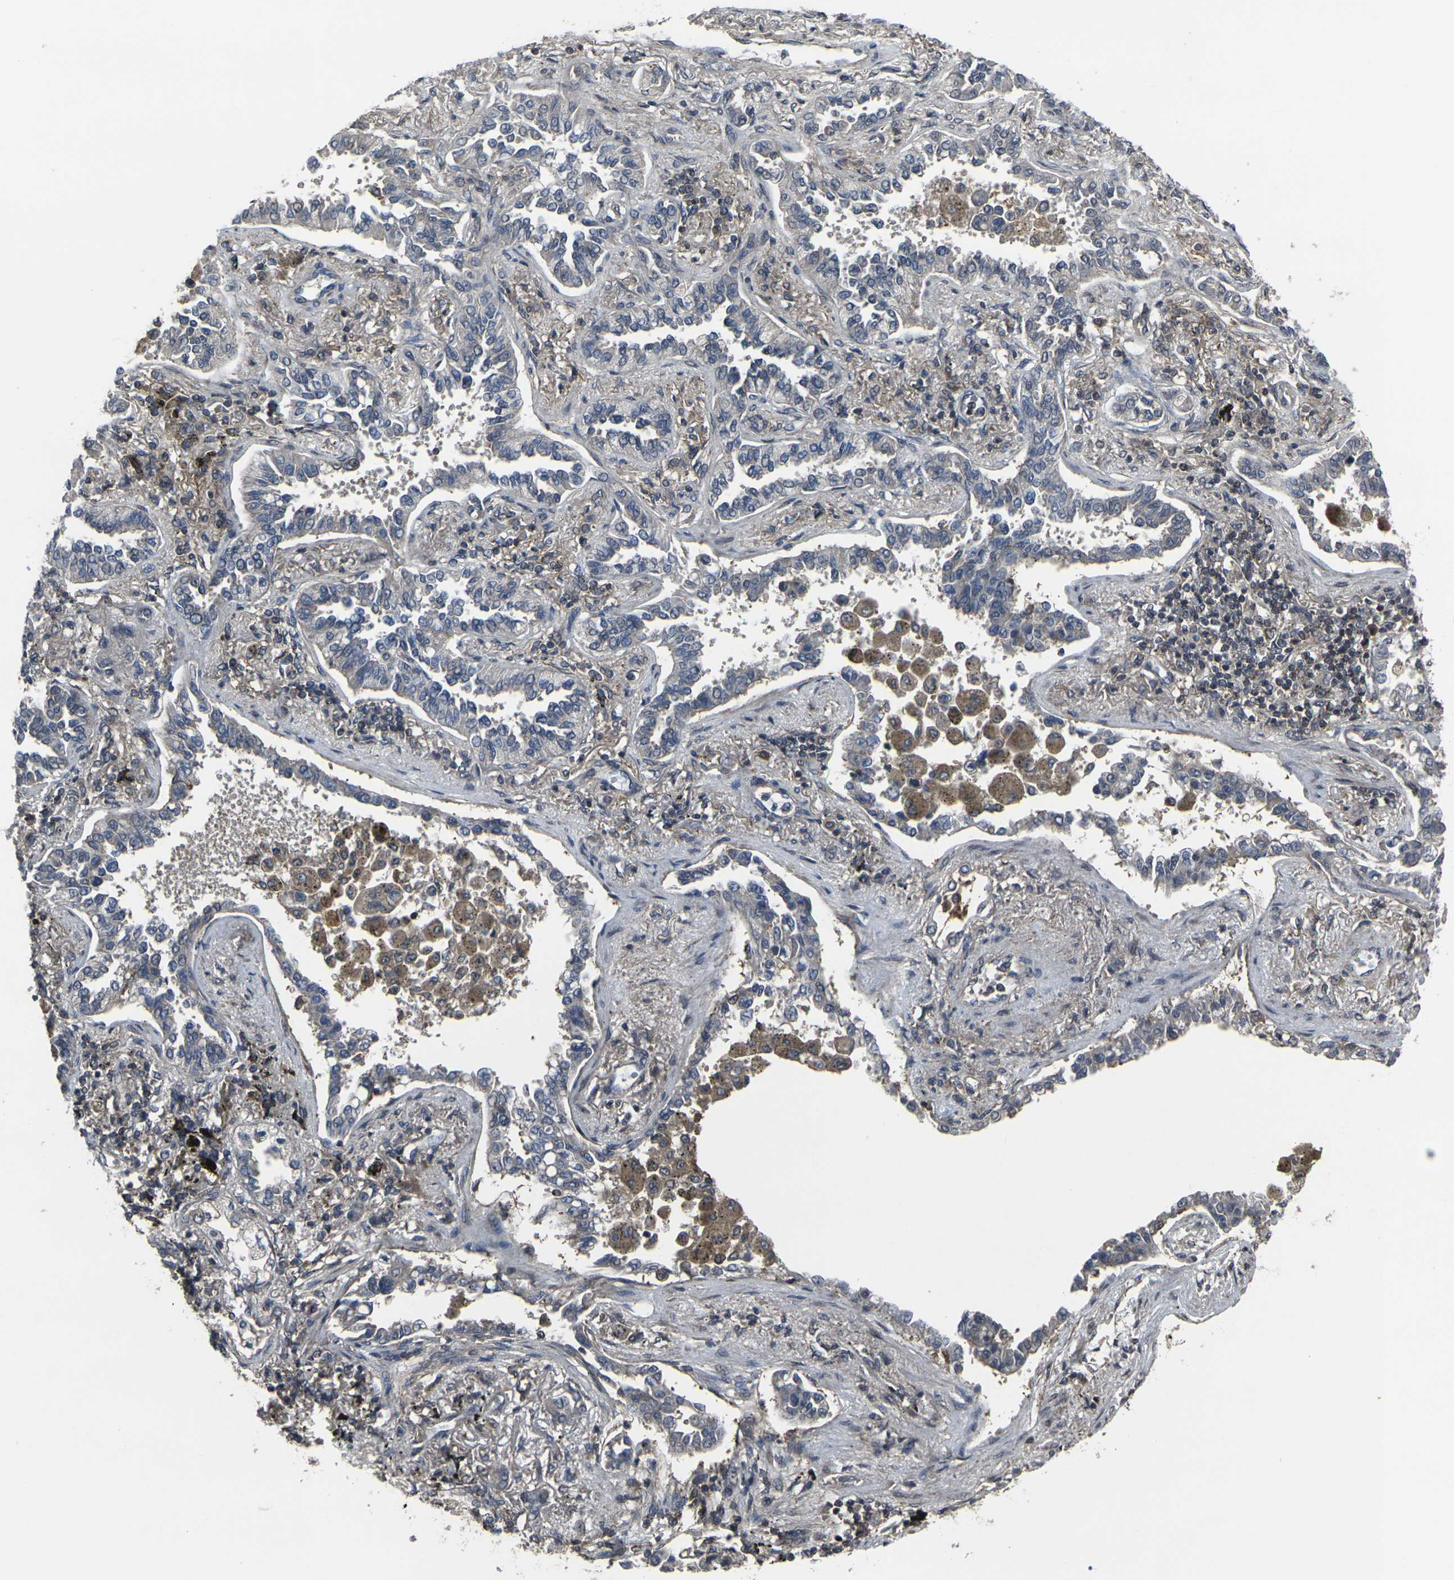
{"staining": {"intensity": "negative", "quantity": "none", "location": "none"}, "tissue": "lung cancer", "cell_type": "Tumor cells", "image_type": "cancer", "snomed": [{"axis": "morphology", "description": "Normal tissue, NOS"}, {"axis": "morphology", "description": "Adenocarcinoma, NOS"}, {"axis": "topography", "description": "Lung"}], "caption": "Lung cancer was stained to show a protein in brown. There is no significant staining in tumor cells.", "gene": "PRKACB", "patient": {"sex": "male", "age": 59}}